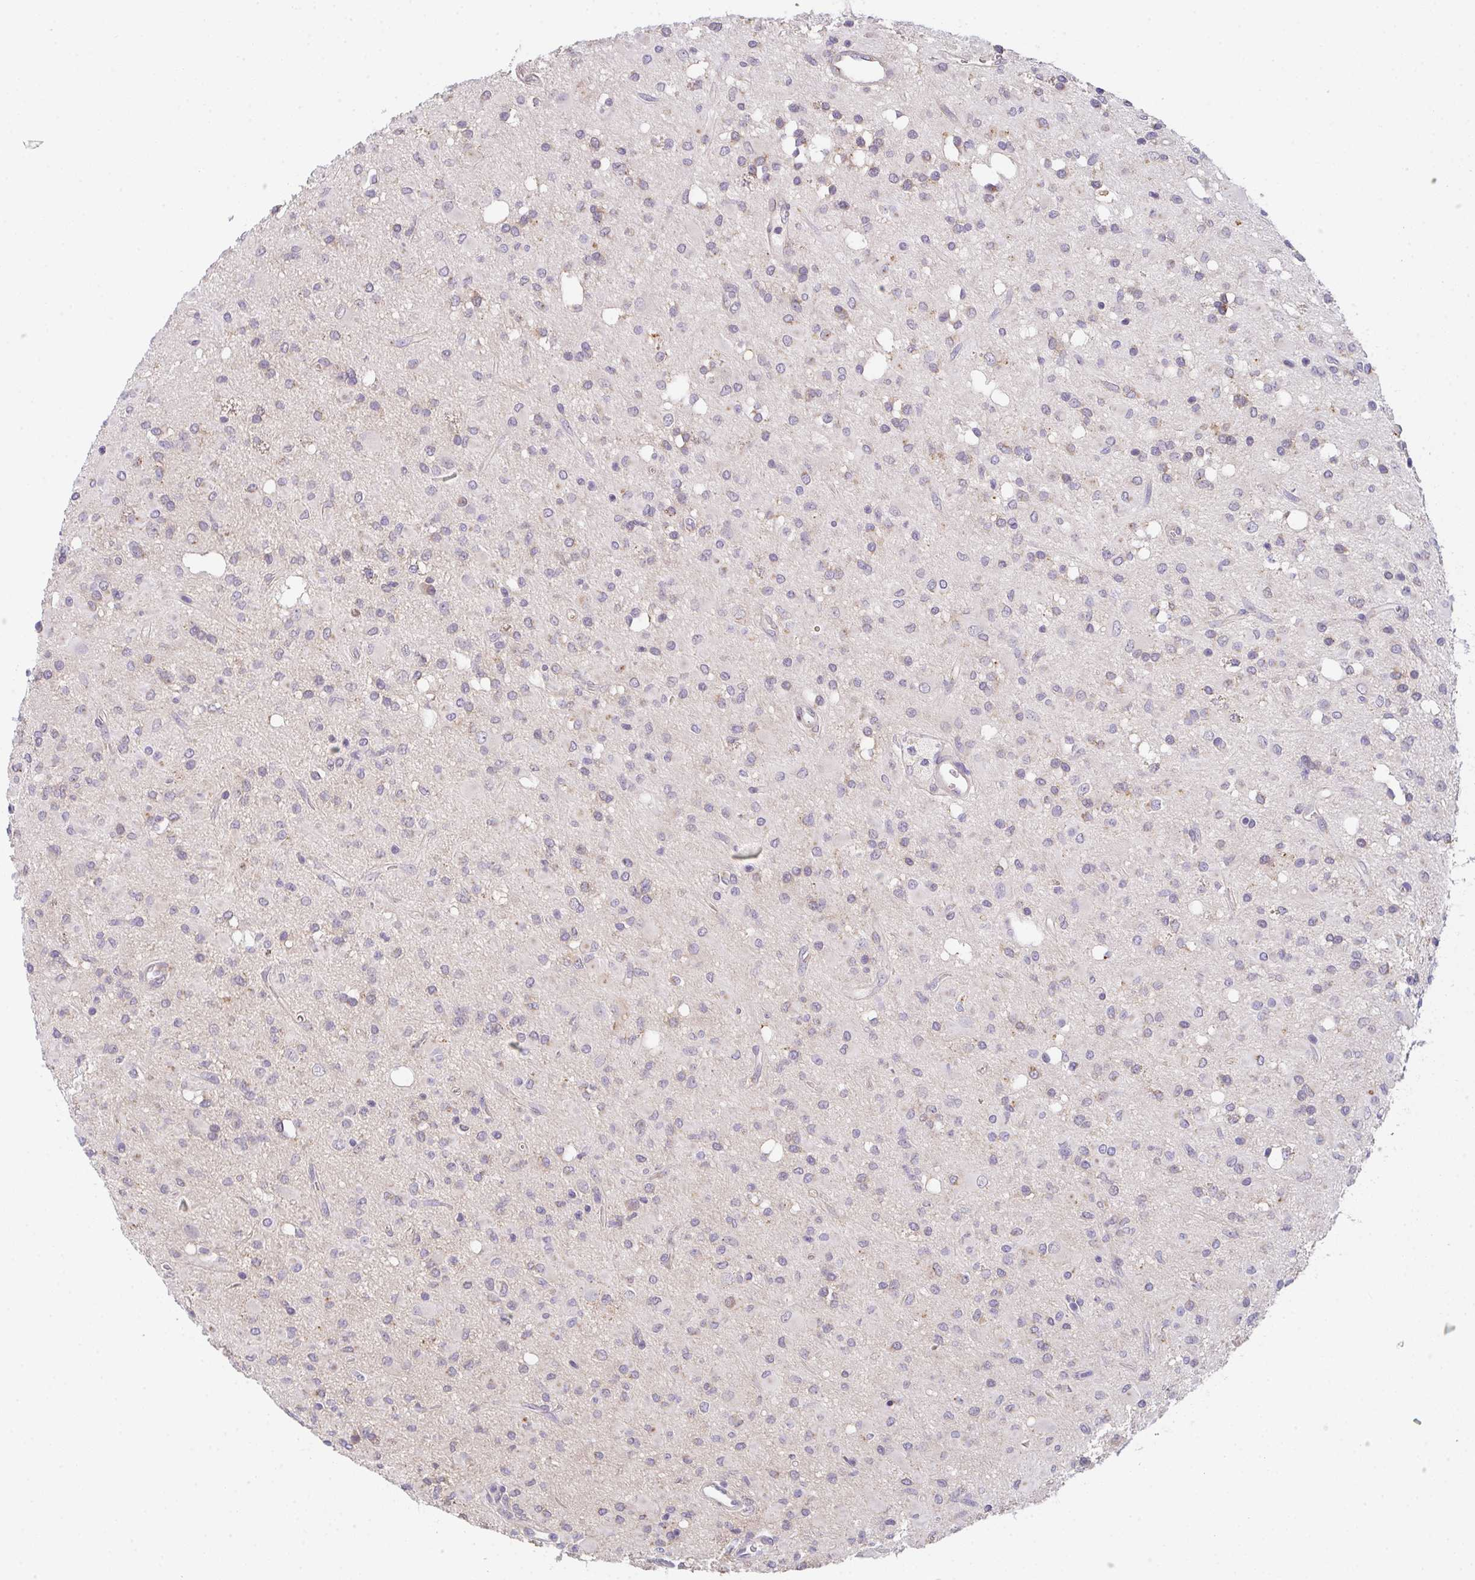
{"staining": {"intensity": "negative", "quantity": "none", "location": "none"}, "tissue": "glioma", "cell_type": "Tumor cells", "image_type": "cancer", "snomed": [{"axis": "morphology", "description": "Glioma, malignant, Low grade"}, {"axis": "topography", "description": "Brain"}], "caption": "Immunohistochemistry (IHC) photomicrograph of neoplastic tissue: glioma stained with DAB (3,3'-diaminobenzidine) shows no significant protein staining in tumor cells.", "gene": "TSPAN31", "patient": {"sex": "female", "age": 33}}